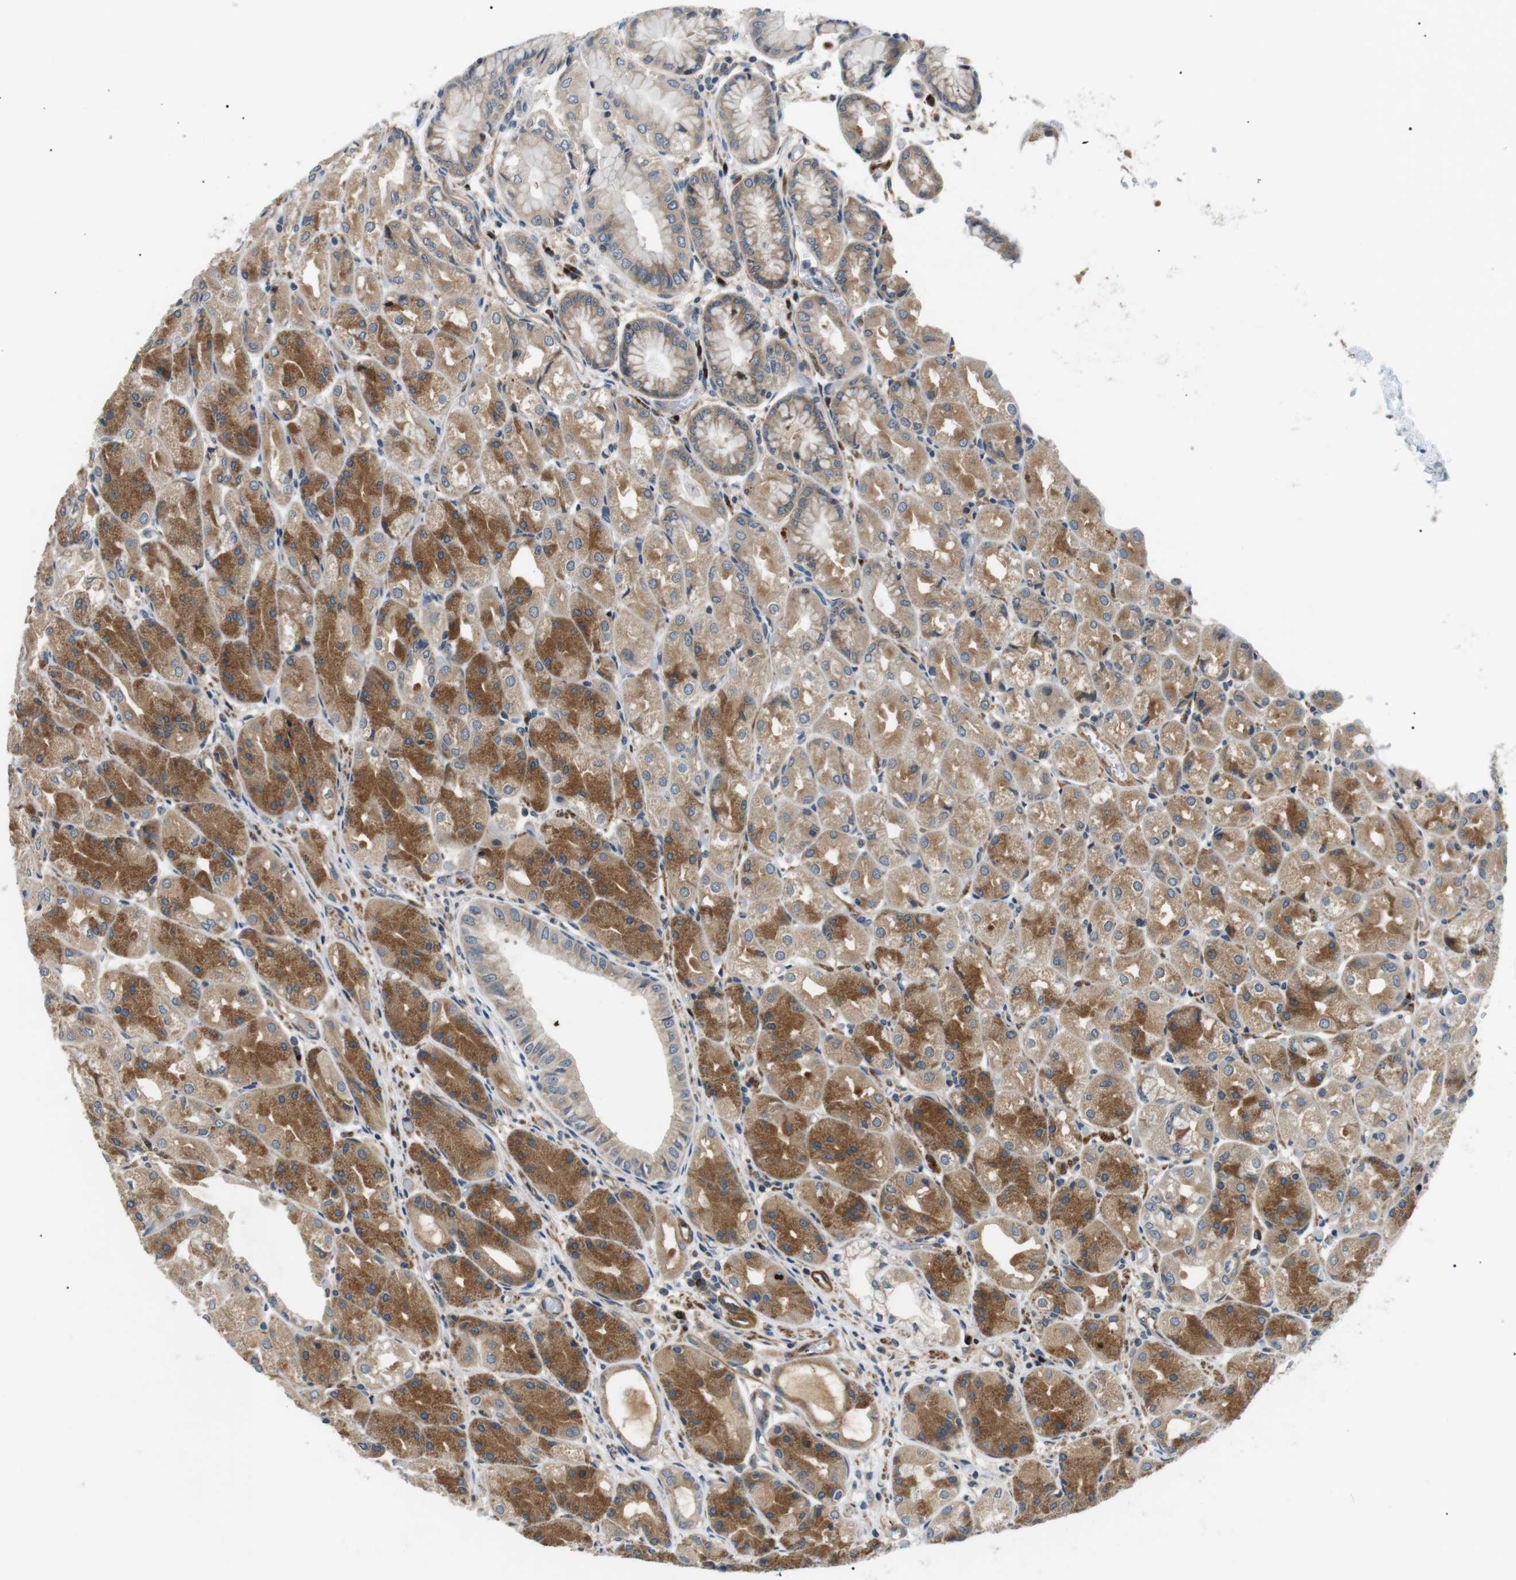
{"staining": {"intensity": "moderate", "quantity": ">75%", "location": "cytoplasmic/membranous"}, "tissue": "stomach", "cell_type": "Glandular cells", "image_type": "normal", "snomed": [{"axis": "morphology", "description": "Normal tissue, NOS"}, {"axis": "topography", "description": "Stomach, upper"}], "caption": "Protein staining of normal stomach demonstrates moderate cytoplasmic/membranous staining in about >75% of glandular cells. The staining was performed using DAB, with brown indicating positive protein expression. Nuclei are stained blue with hematoxylin.", "gene": "DIPK1A", "patient": {"sex": "male", "age": 72}}